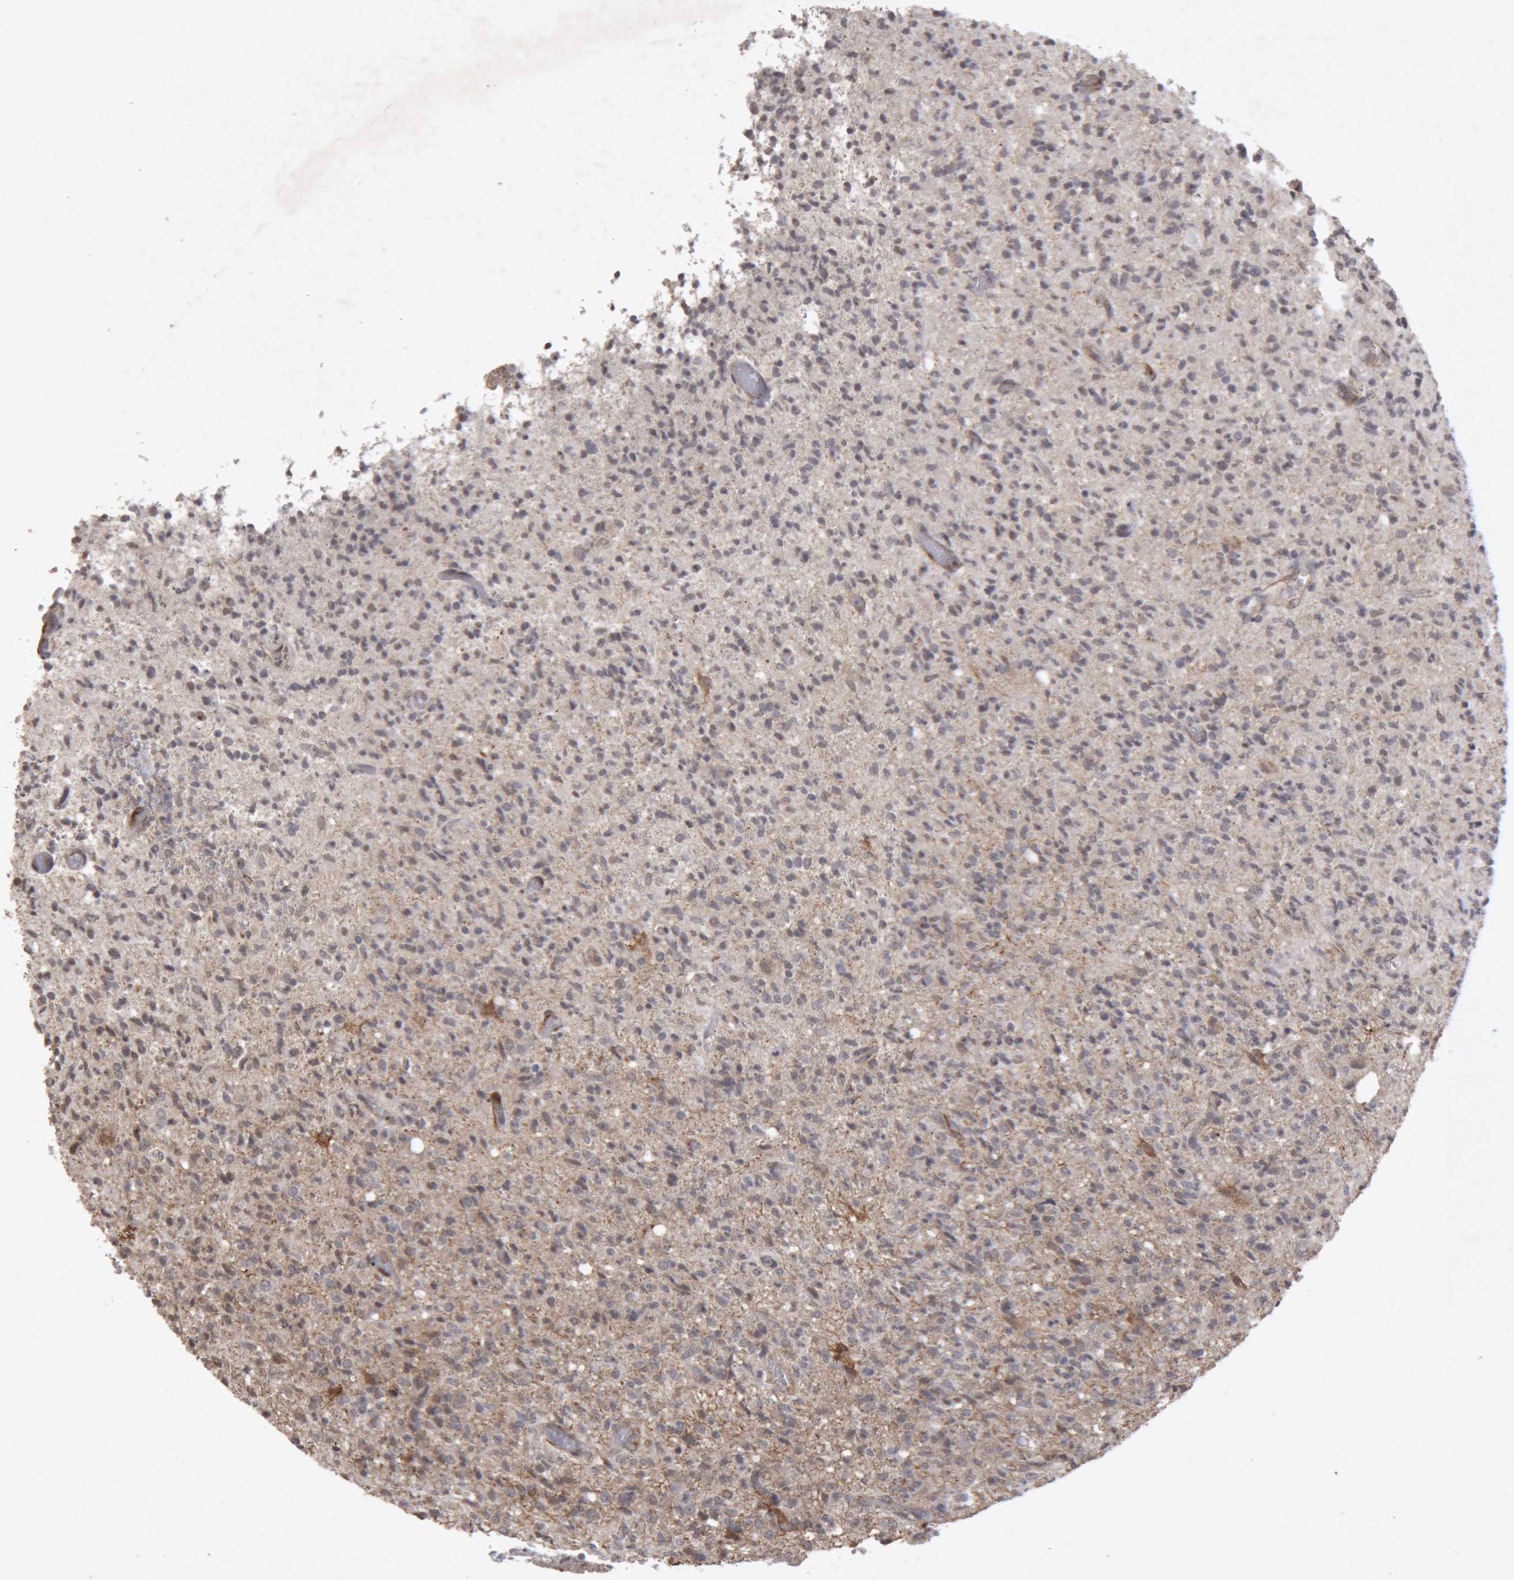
{"staining": {"intensity": "negative", "quantity": "none", "location": "none"}, "tissue": "glioma", "cell_type": "Tumor cells", "image_type": "cancer", "snomed": [{"axis": "morphology", "description": "Glioma, malignant, High grade"}, {"axis": "topography", "description": "Brain"}], "caption": "Immunohistochemistry photomicrograph of human glioma stained for a protein (brown), which displays no expression in tumor cells.", "gene": "MEP1A", "patient": {"sex": "female", "age": 57}}